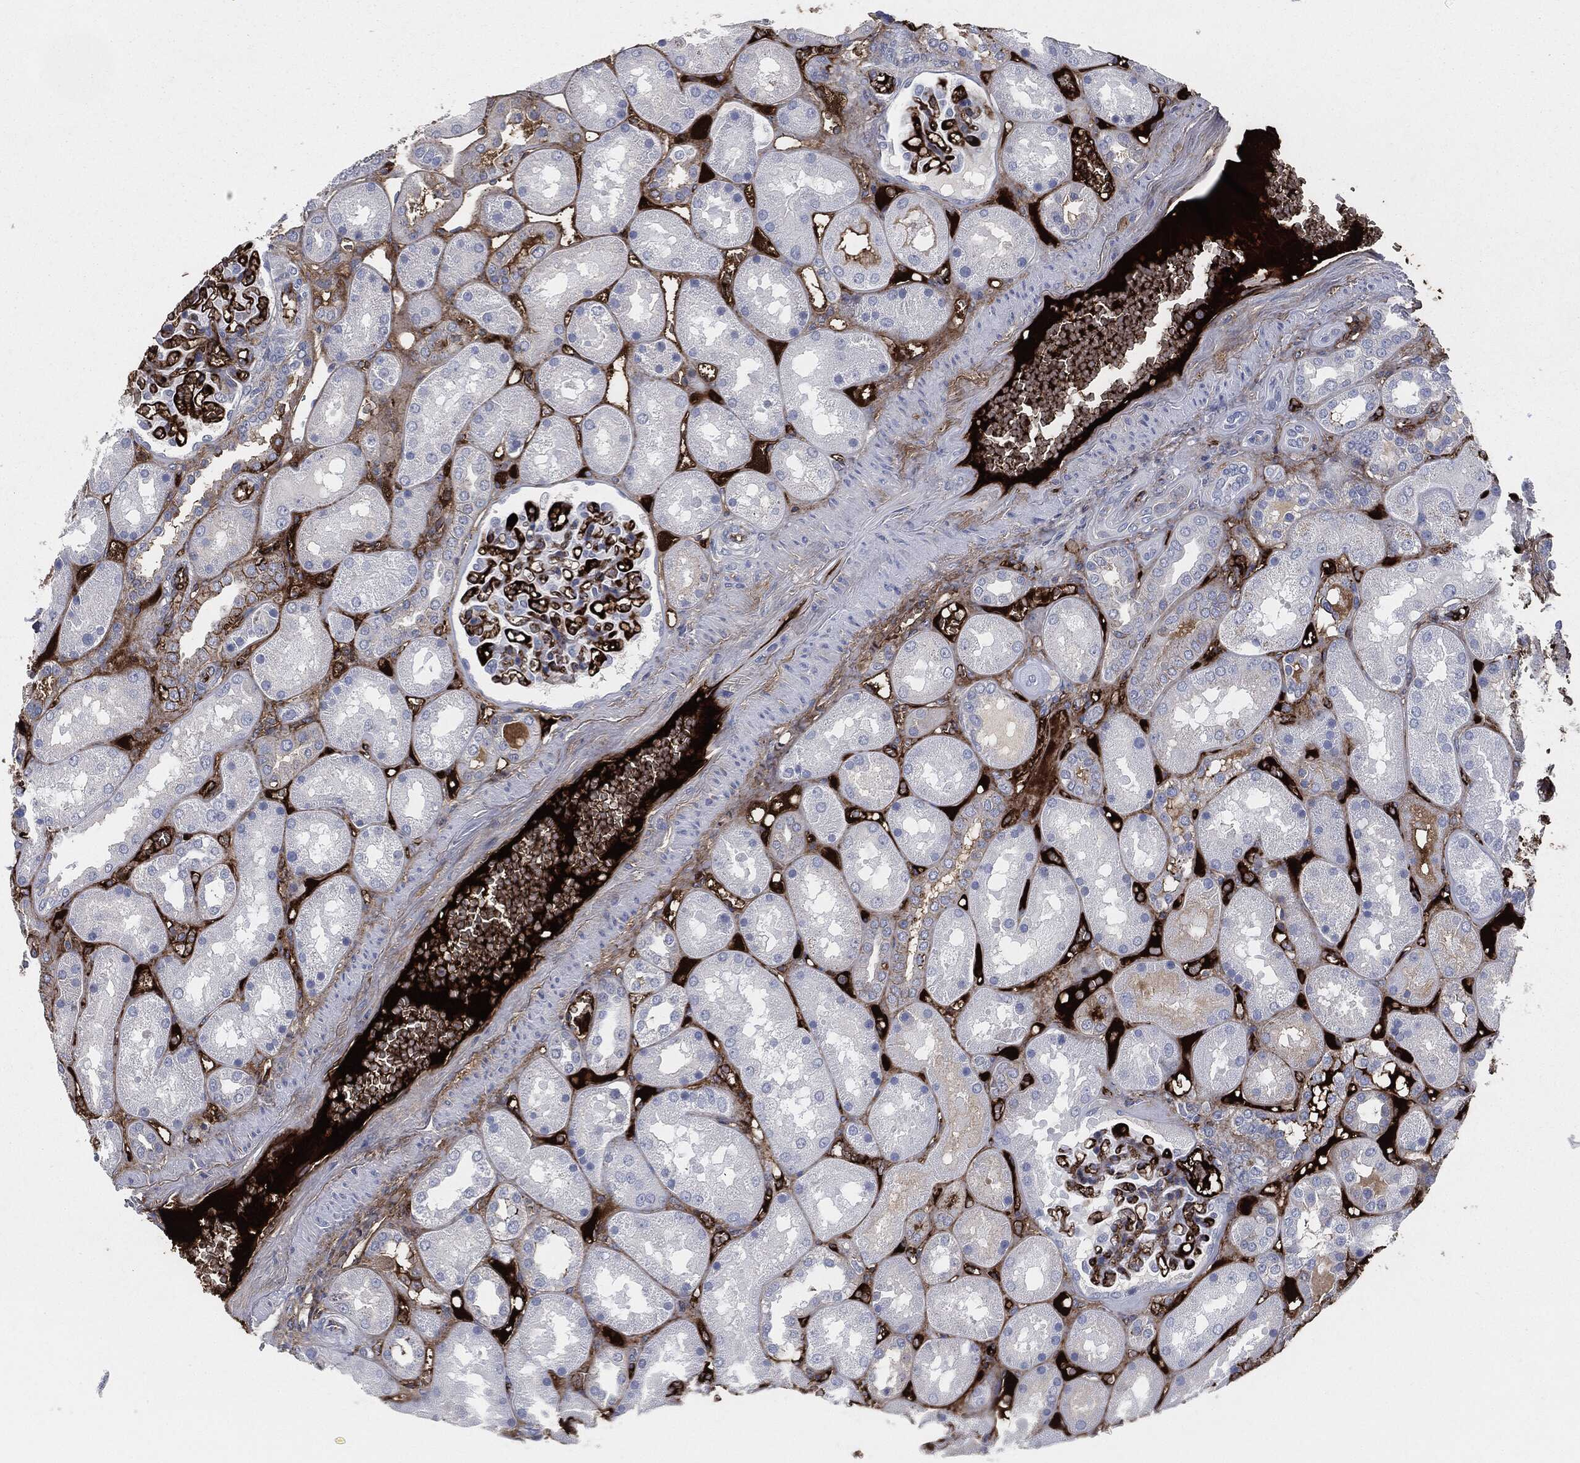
{"staining": {"intensity": "strong", "quantity": "<25%", "location": "cytoplasmic/membranous"}, "tissue": "kidney", "cell_type": "Cells in glomeruli", "image_type": "normal", "snomed": [{"axis": "morphology", "description": "Normal tissue, NOS"}, {"axis": "topography", "description": "Kidney"}], "caption": "This histopathology image demonstrates normal kidney stained with immunohistochemistry to label a protein in brown. The cytoplasmic/membranous of cells in glomeruli show strong positivity for the protein. Nuclei are counter-stained blue.", "gene": "APOB", "patient": {"sex": "male", "age": 73}}